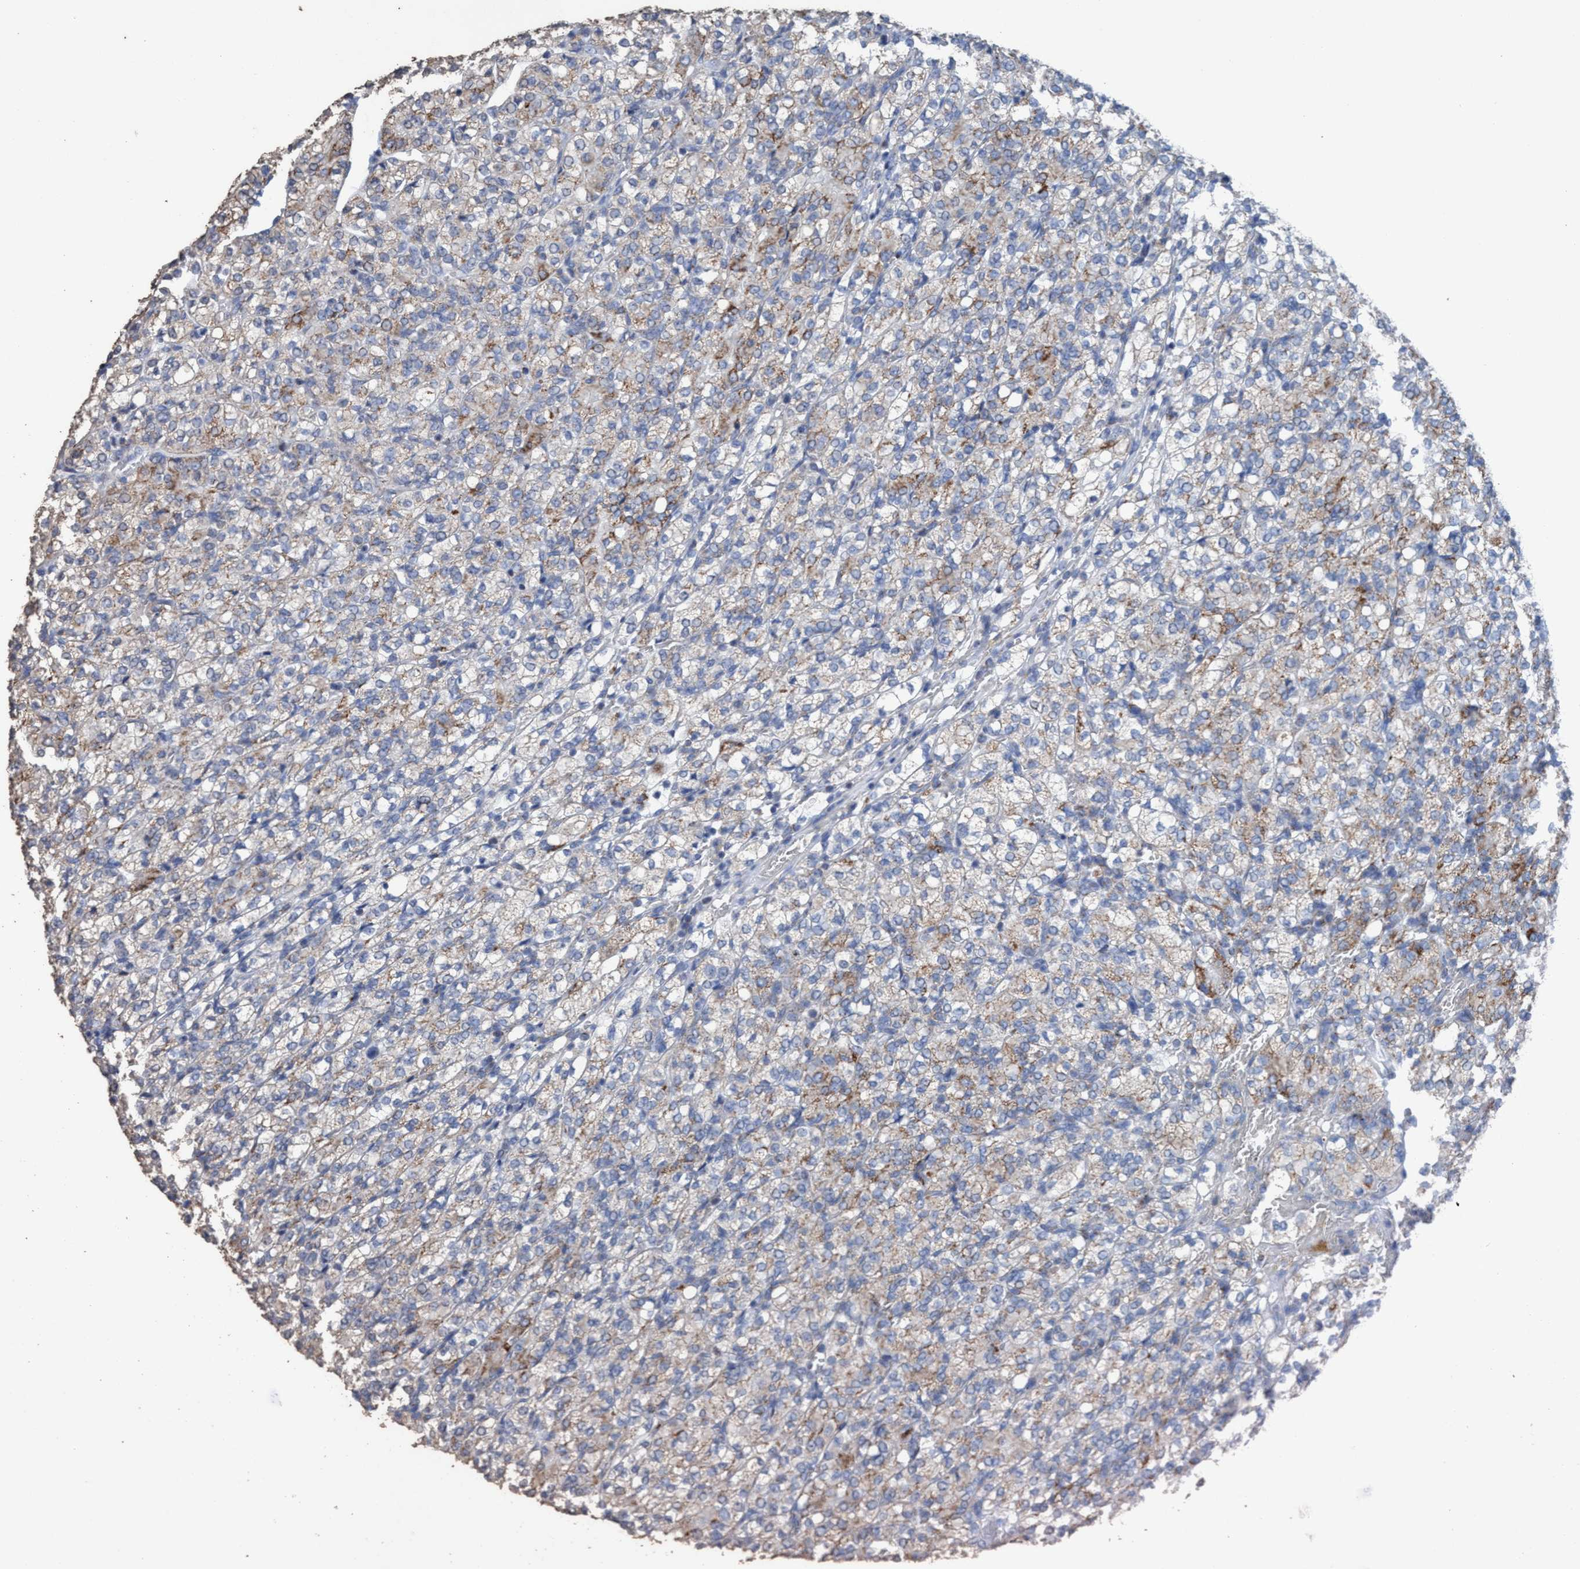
{"staining": {"intensity": "weak", "quantity": ">75%", "location": "cytoplasmic/membranous"}, "tissue": "renal cancer", "cell_type": "Tumor cells", "image_type": "cancer", "snomed": [{"axis": "morphology", "description": "Adenocarcinoma, NOS"}, {"axis": "topography", "description": "Kidney"}], "caption": "Approximately >75% of tumor cells in human renal adenocarcinoma show weak cytoplasmic/membranous protein expression as visualized by brown immunohistochemical staining.", "gene": "RSAD1", "patient": {"sex": "male", "age": 77}}